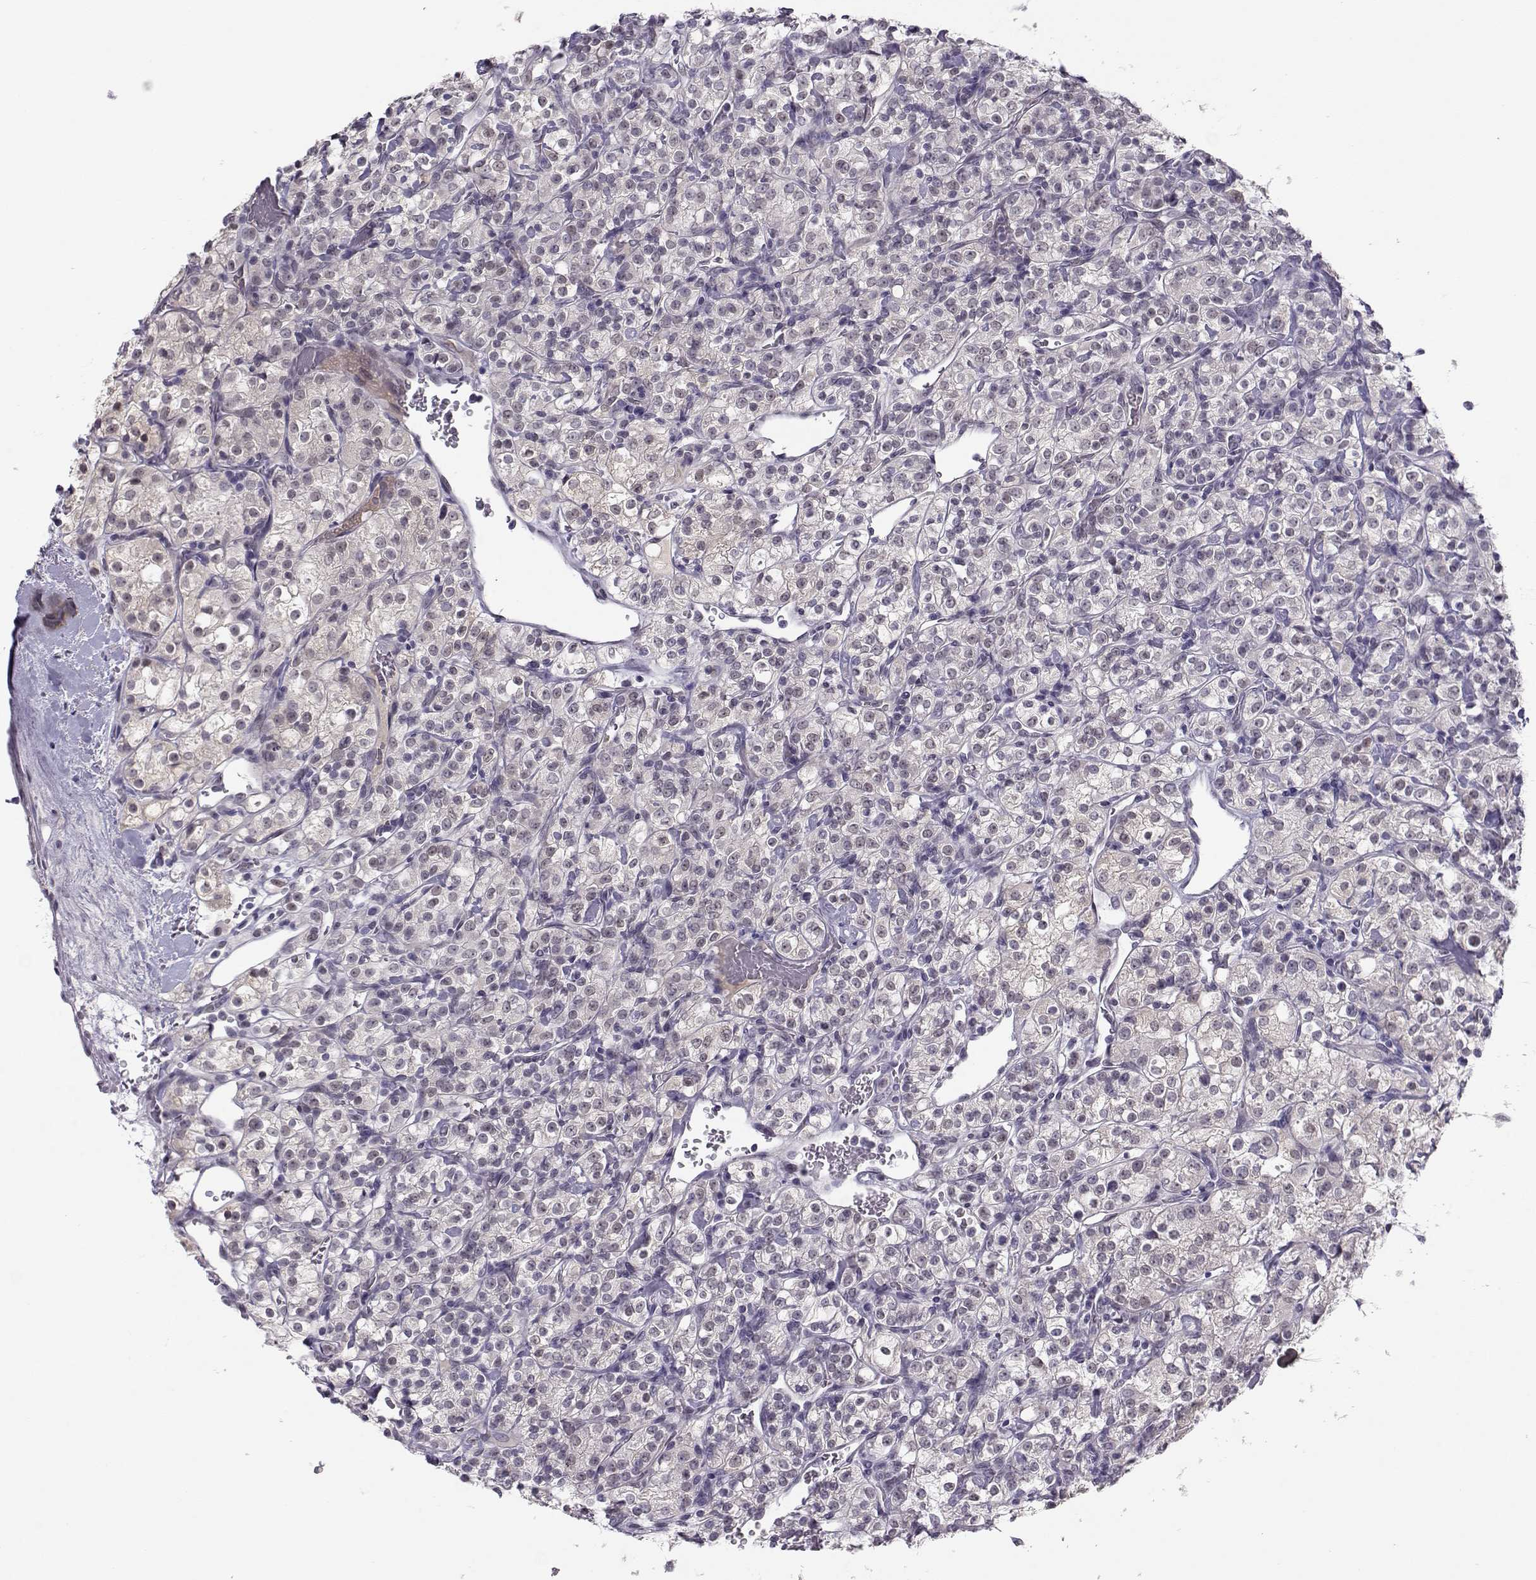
{"staining": {"intensity": "negative", "quantity": "none", "location": "none"}, "tissue": "renal cancer", "cell_type": "Tumor cells", "image_type": "cancer", "snomed": [{"axis": "morphology", "description": "Adenocarcinoma, NOS"}, {"axis": "topography", "description": "Kidney"}], "caption": "Renal cancer (adenocarcinoma) stained for a protein using immunohistochemistry (IHC) exhibits no expression tumor cells.", "gene": "C16orf86", "patient": {"sex": "male", "age": 77}}